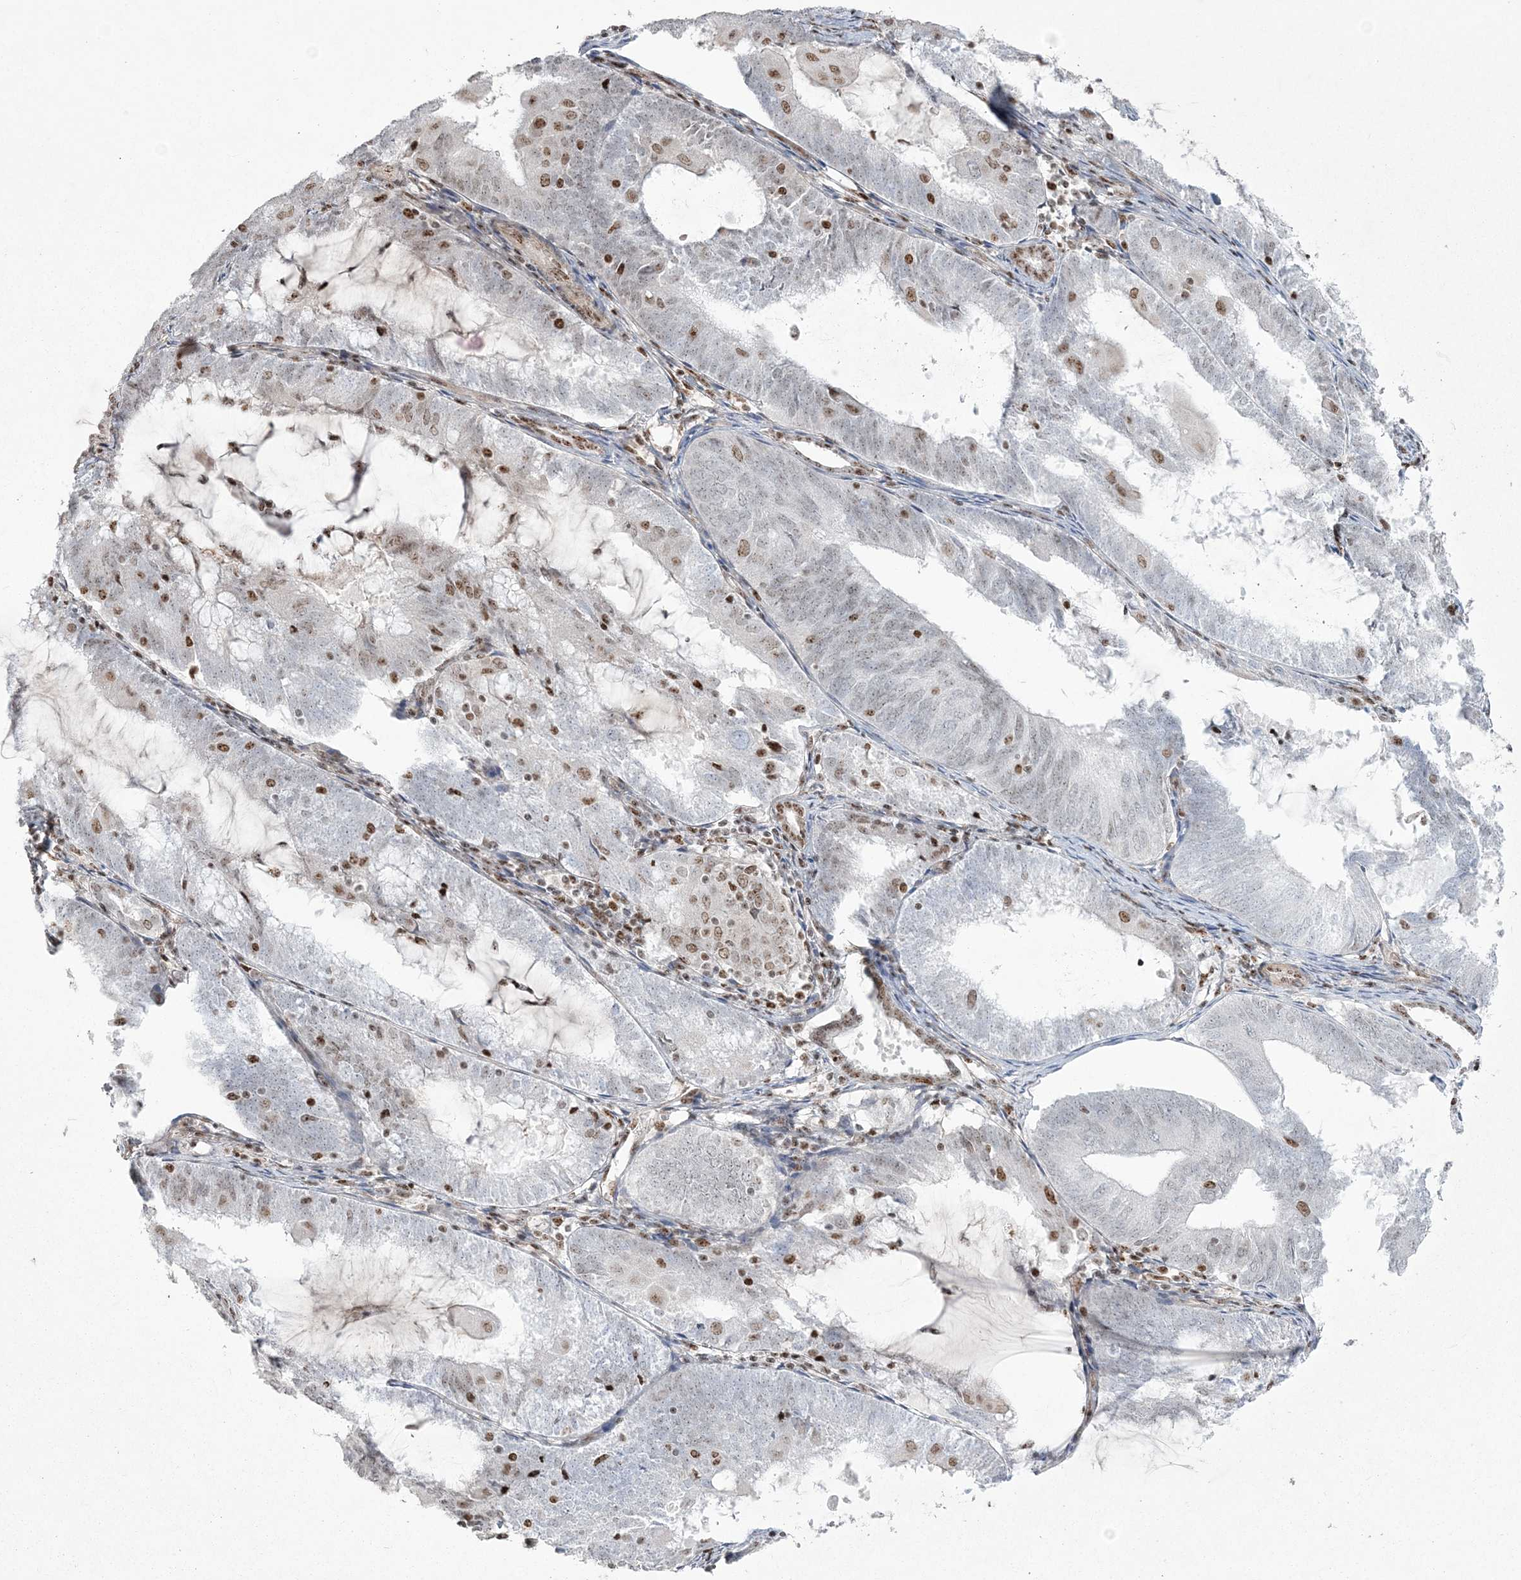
{"staining": {"intensity": "moderate", "quantity": "<25%", "location": "nuclear"}, "tissue": "endometrial cancer", "cell_type": "Tumor cells", "image_type": "cancer", "snomed": [{"axis": "morphology", "description": "Adenocarcinoma, NOS"}, {"axis": "topography", "description": "Endometrium"}], "caption": "Endometrial cancer stained with DAB (3,3'-diaminobenzidine) immunohistochemistry reveals low levels of moderate nuclear expression in about <25% of tumor cells.", "gene": "RBM17", "patient": {"sex": "female", "age": 81}}